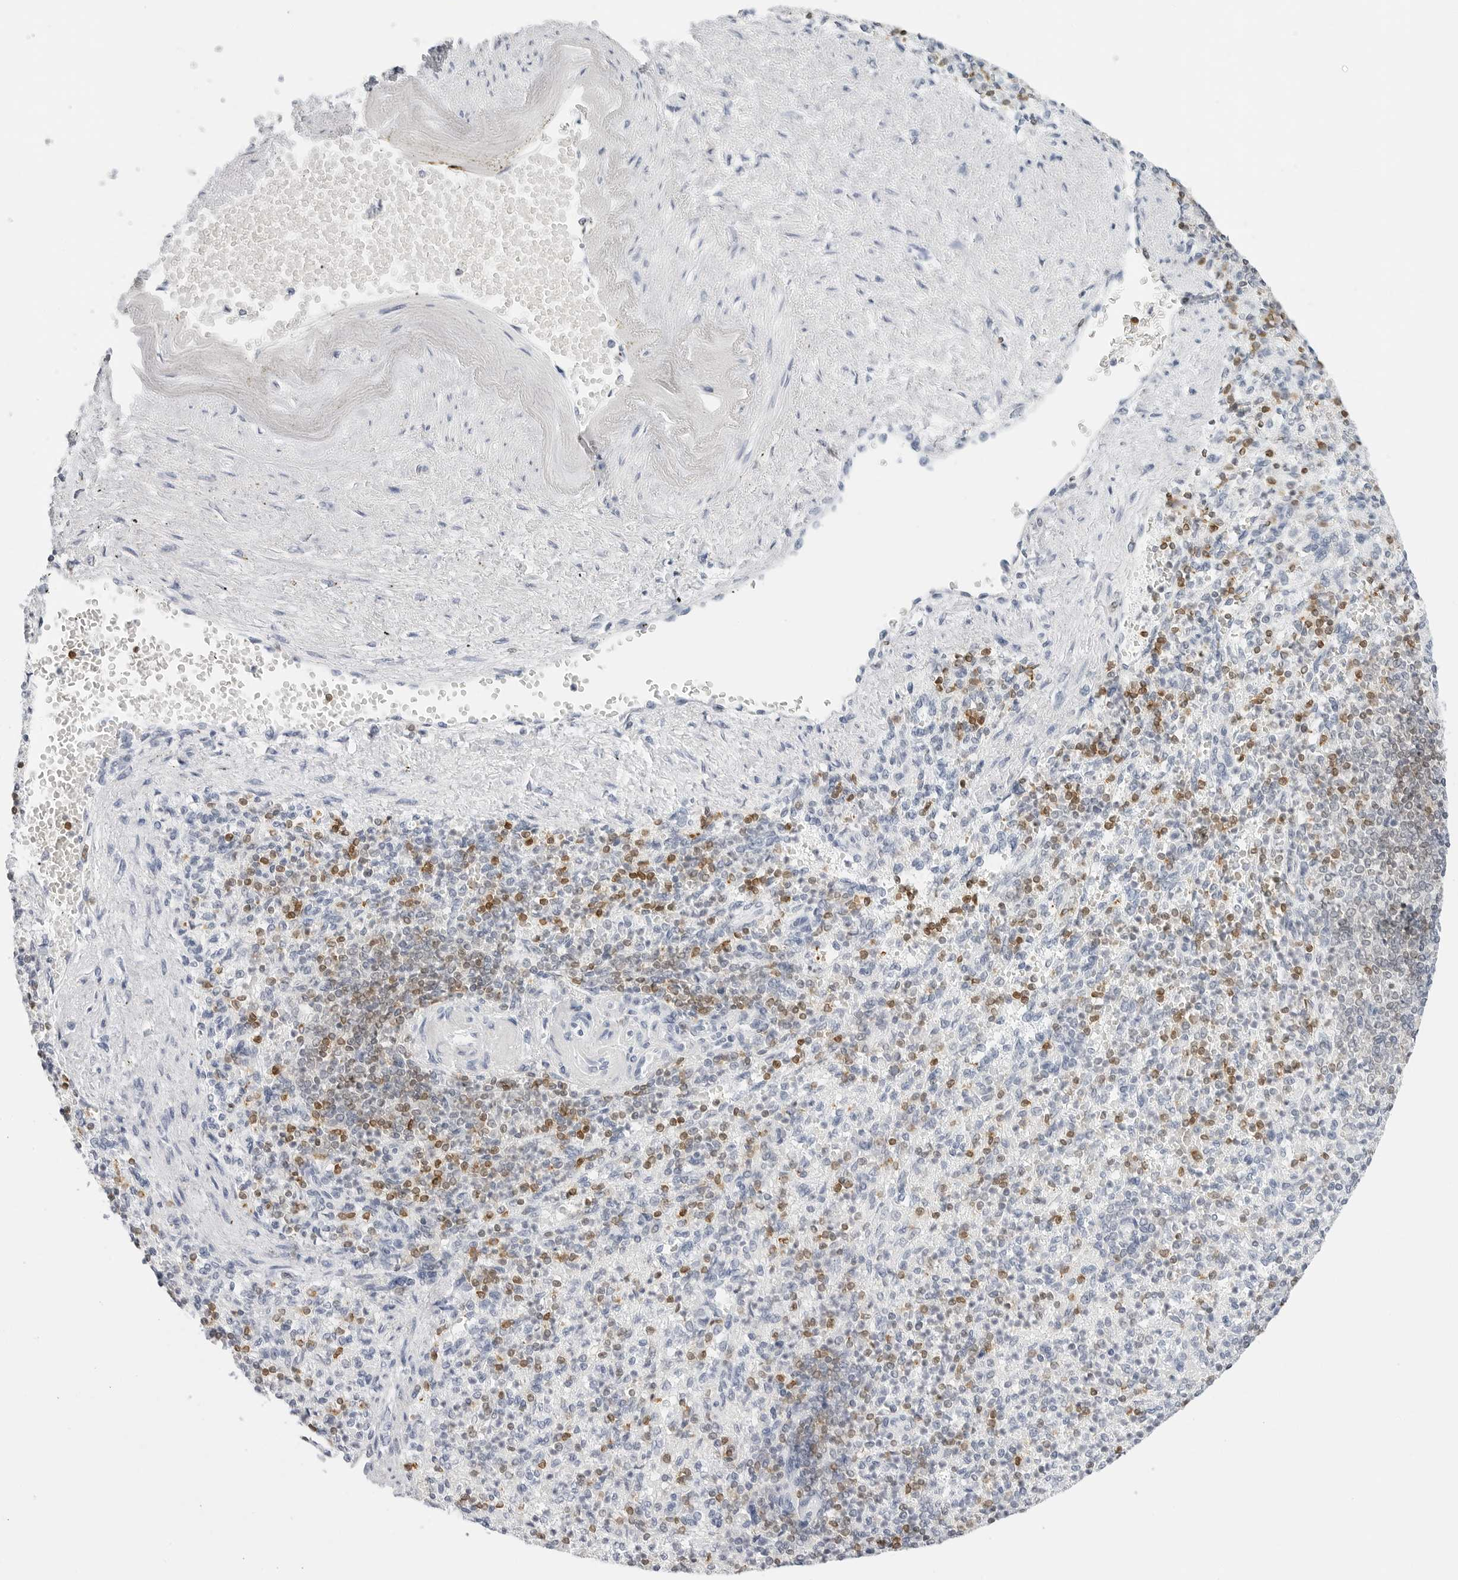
{"staining": {"intensity": "moderate", "quantity": "25%-75%", "location": "cytoplasmic/membranous"}, "tissue": "spleen", "cell_type": "Cells in red pulp", "image_type": "normal", "snomed": [{"axis": "morphology", "description": "Normal tissue, NOS"}, {"axis": "topography", "description": "Spleen"}], "caption": "An image of human spleen stained for a protein demonstrates moderate cytoplasmic/membranous brown staining in cells in red pulp.", "gene": "SLC9A3R1", "patient": {"sex": "female", "age": 74}}